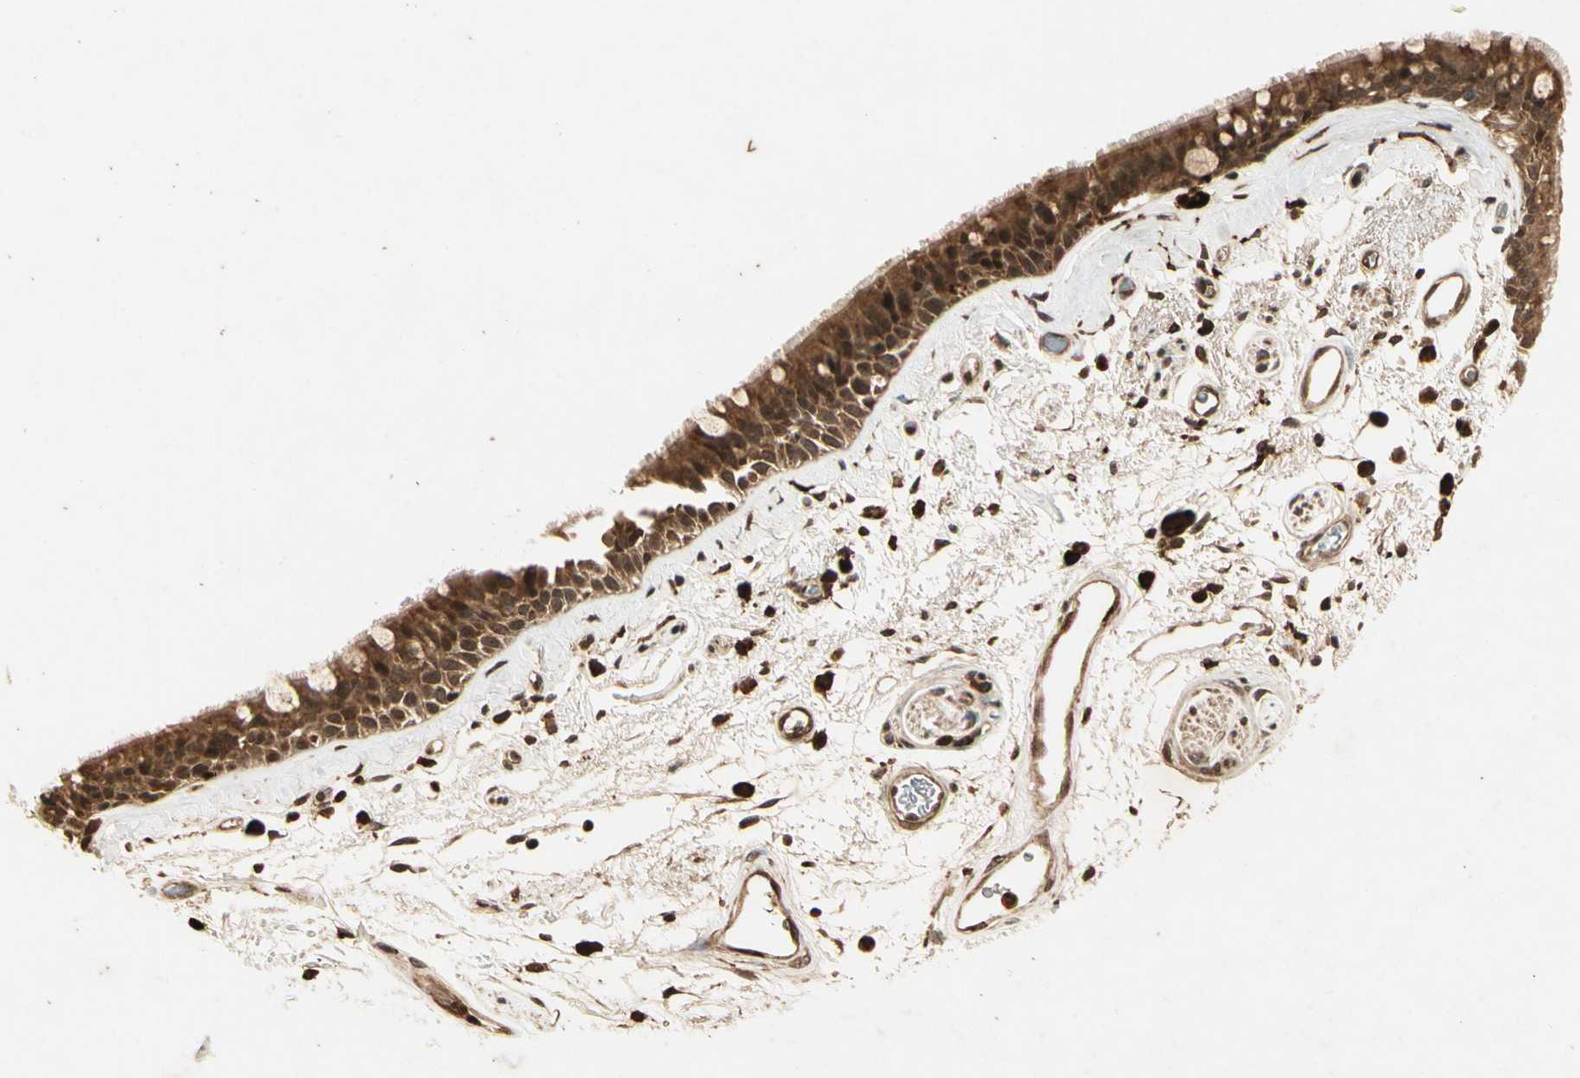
{"staining": {"intensity": "strong", "quantity": ">75%", "location": "cytoplasmic/membranous,nuclear"}, "tissue": "bronchus", "cell_type": "Respiratory epithelial cells", "image_type": "normal", "snomed": [{"axis": "morphology", "description": "Normal tissue, NOS"}, {"axis": "morphology", "description": "Adenocarcinoma, NOS"}, {"axis": "topography", "description": "Bronchus"}, {"axis": "topography", "description": "Lung"}], "caption": "The immunohistochemical stain highlights strong cytoplasmic/membranous,nuclear staining in respiratory epithelial cells of benign bronchus.", "gene": "RFFL", "patient": {"sex": "female", "age": 54}}